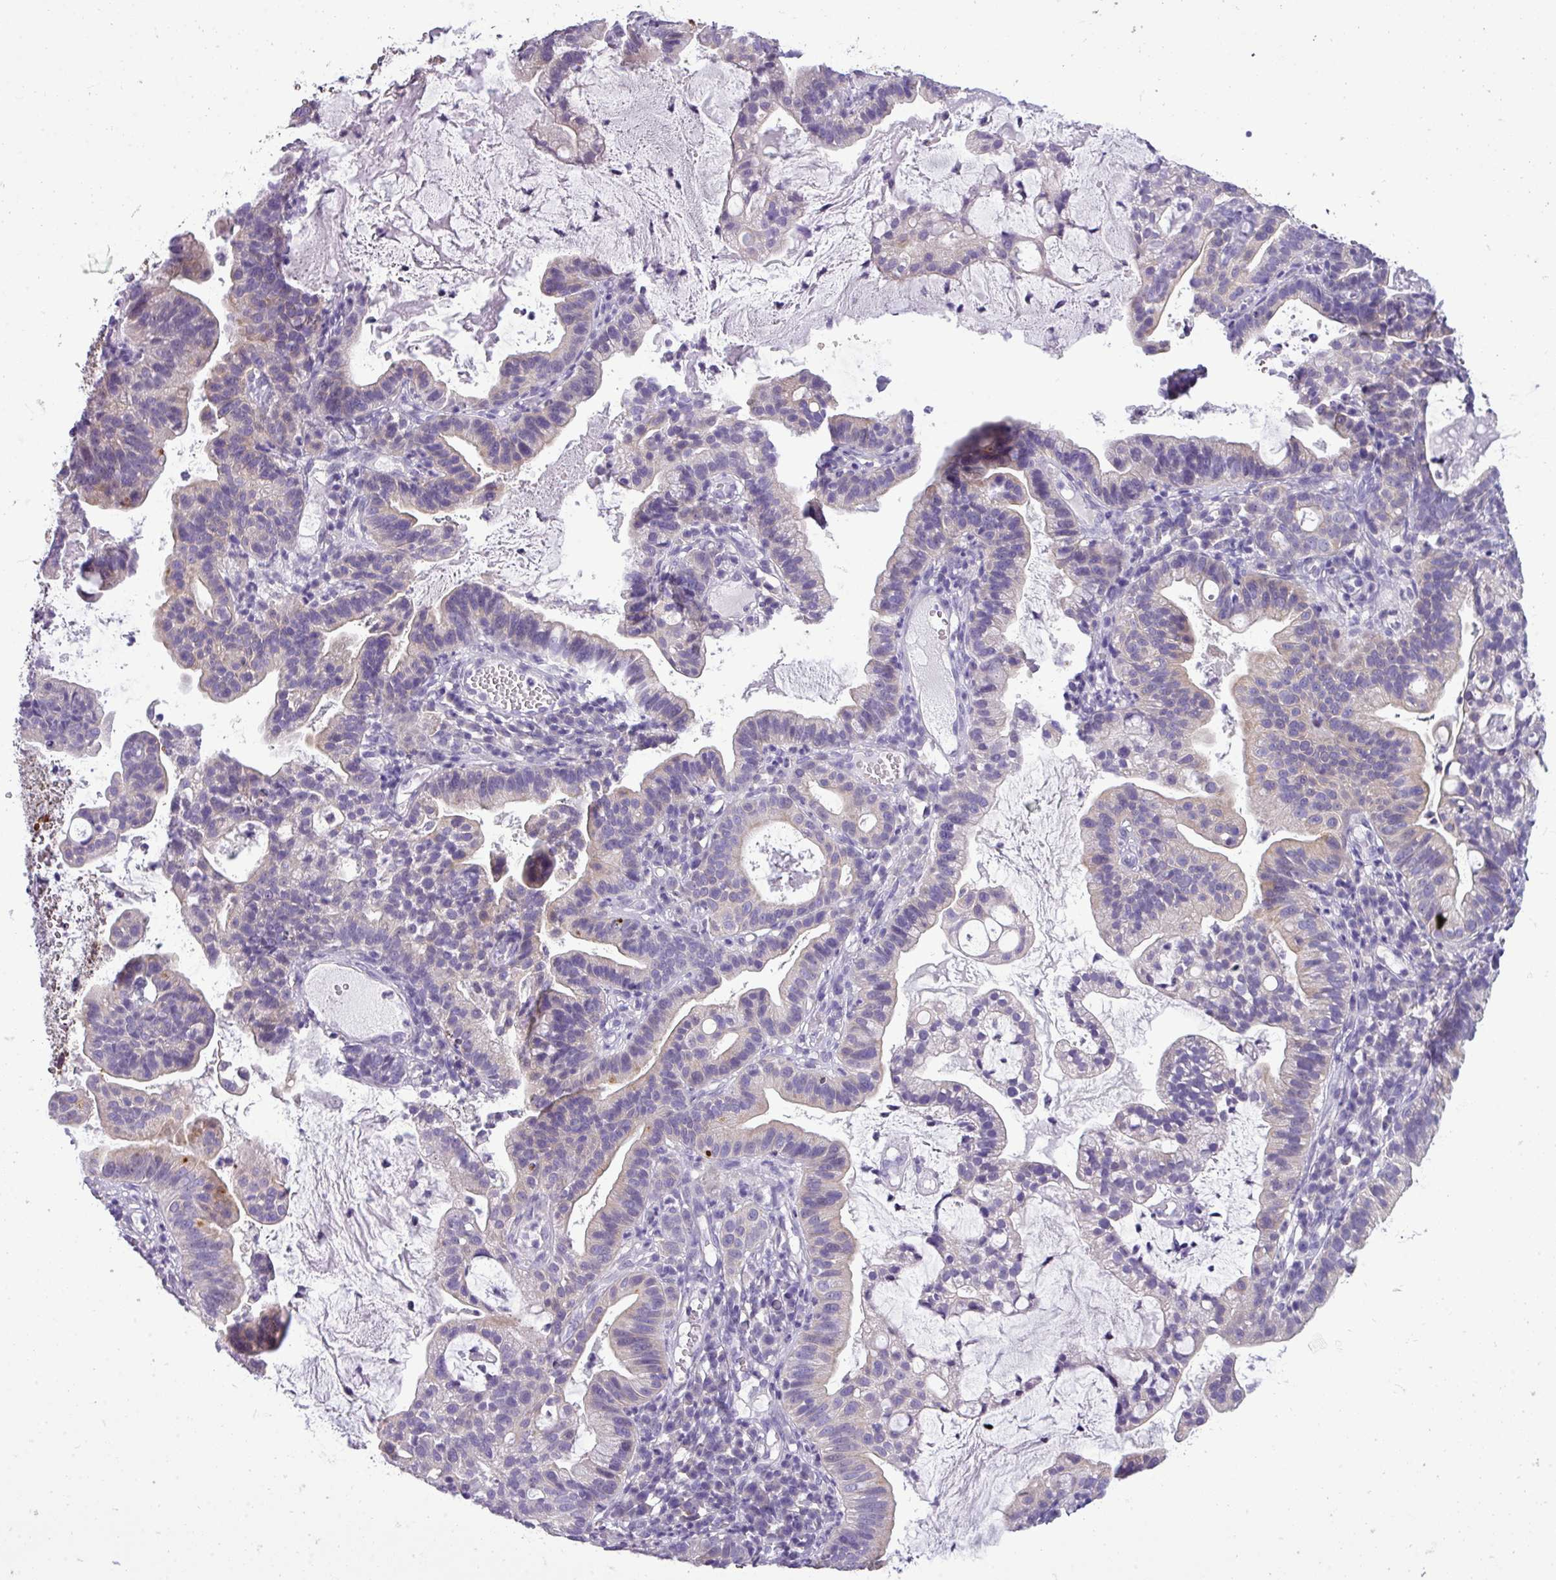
{"staining": {"intensity": "negative", "quantity": "none", "location": "none"}, "tissue": "cervical cancer", "cell_type": "Tumor cells", "image_type": "cancer", "snomed": [{"axis": "morphology", "description": "Adenocarcinoma, NOS"}, {"axis": "topography", "description": "Cervix"}], "caption": "This is a image of IHC staining of adenocarcinoma (cervical), which shows no staining in tumor cells.", "gene": "DNAAF9", "patient": {"sex": "female", "age": 41}}